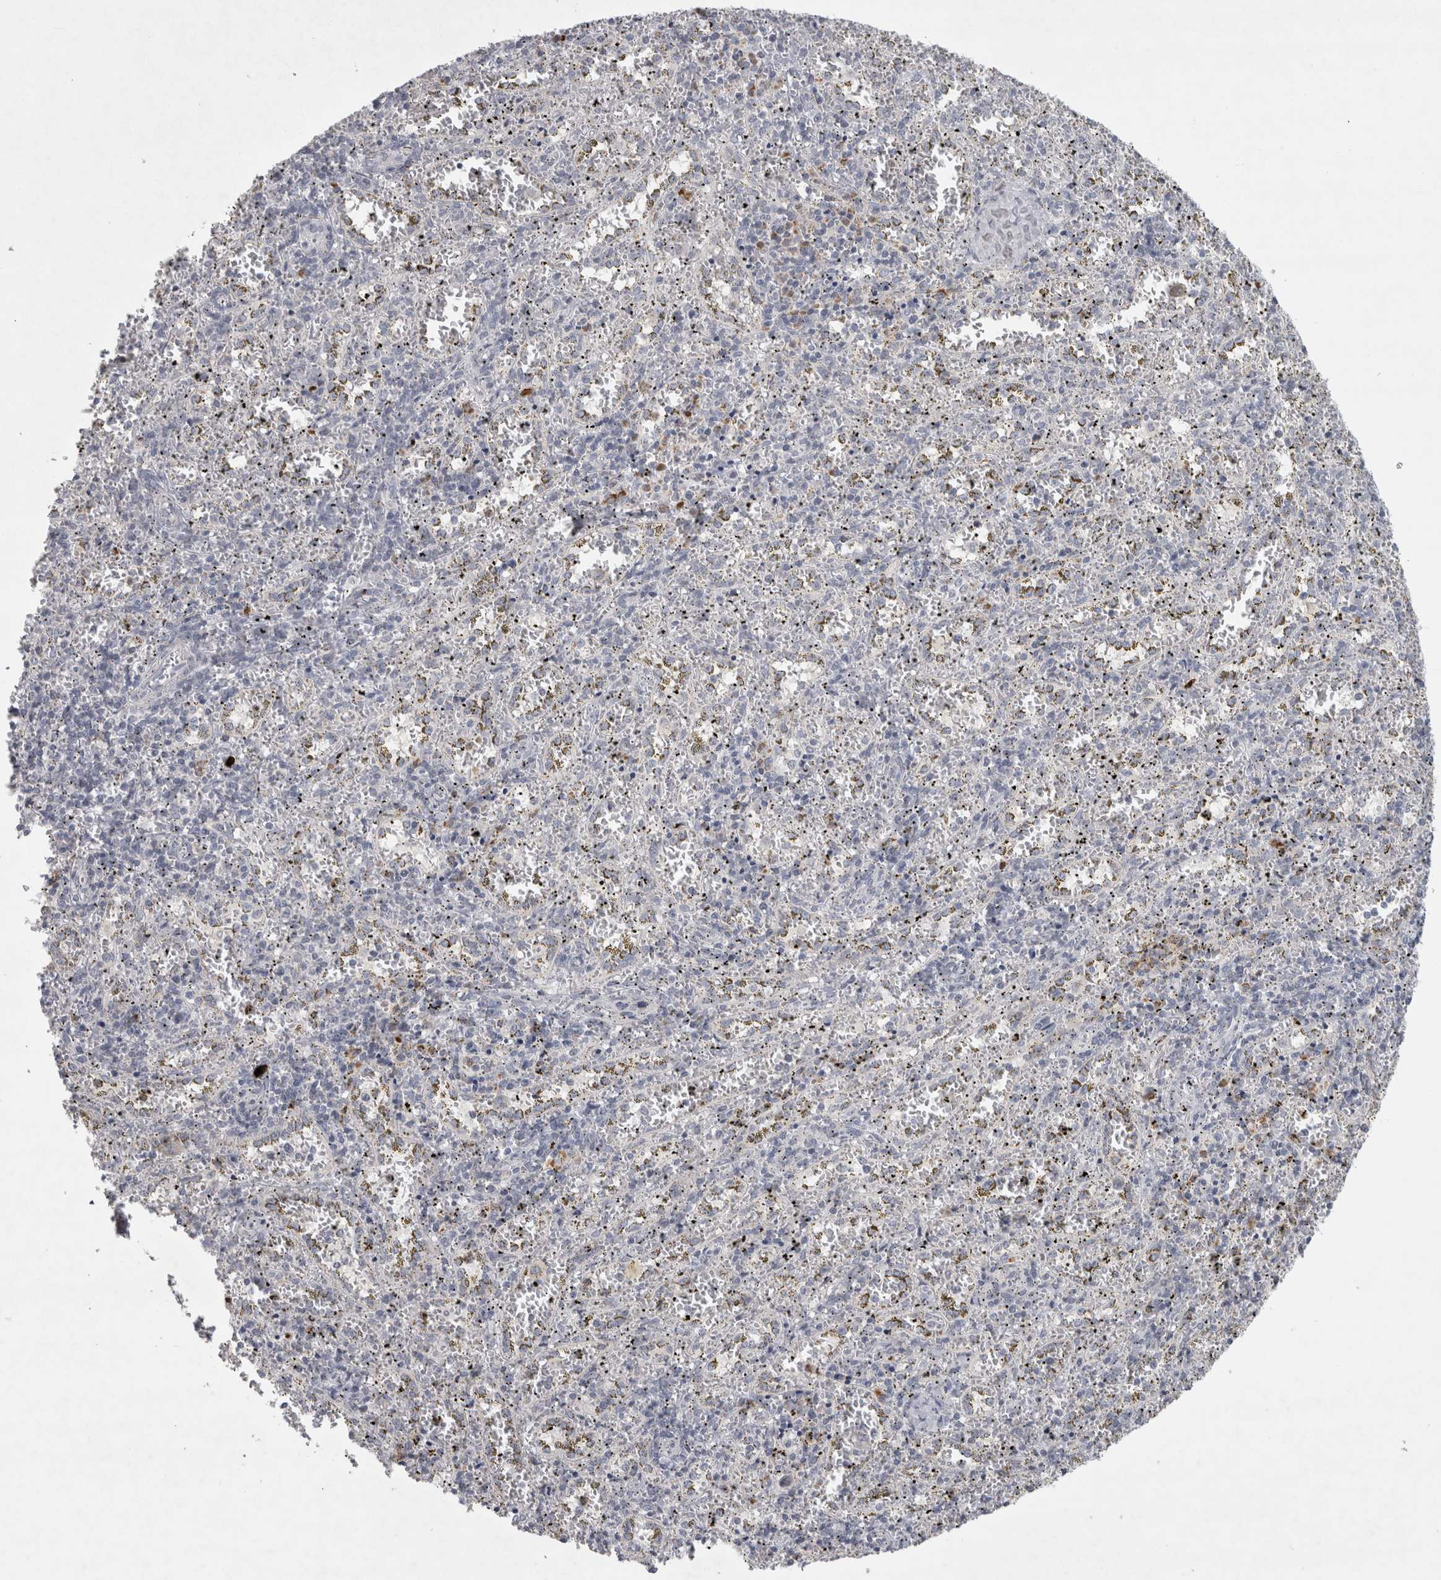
{"staining": {"intensity": "moderate", "quantity": "<25%", "location": "cytoplasmic/membranous"}, "tissue": "spleen", "cell_type": "Cells in red pulp", "image_type": "normal", "snomed": [{"axis": "morphology", "description": "Normal tissue, NOS"}, {"axis": "topography", "description": "Spleen"}], "caption": "Benign spleen demonstrates moderate cytoplasmic/membranous expression in about <25% of cells in red pulp, visualized by immunohistochemistry.", "gene": "PTPRN2", "patient": {"sex": "male", "age": 11}}